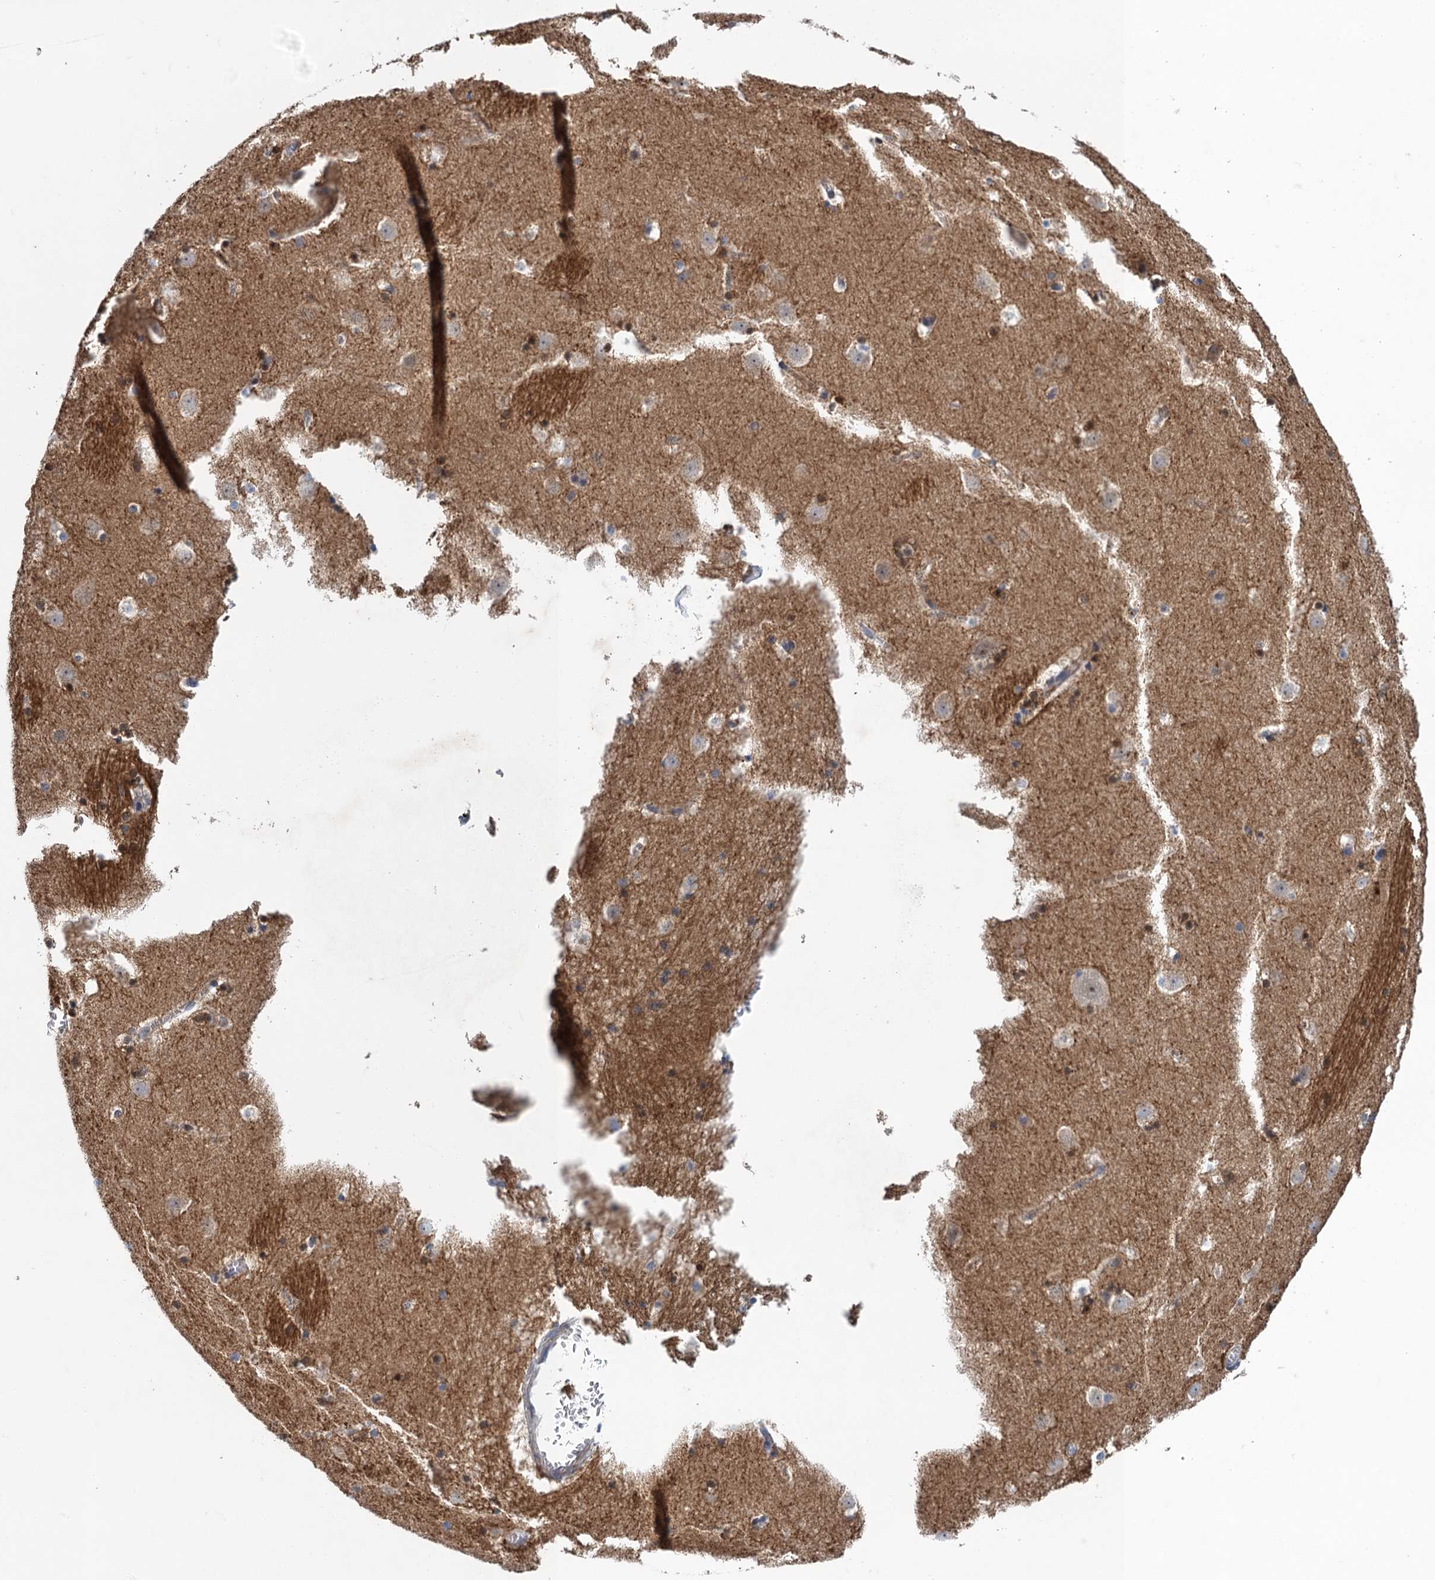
{"staining": {"intensity": "moderate", "quantity": "<25%", "location": "cytoplasmic/membranous,nuclear"}, "tissue": "caudate", "cell_type": "Glial cells", "image_type": "normal", "snomed": [{"axis": "morphology", "description": "Normal tissue, NOS"}, {"axis": "topography", "description": "Lateral ventricle wall"}], "caption": "Normal caudate demonstrates moderate cytoplasmic/membranous,nuclear positivity in about <25% of glial cells.", "gene": "MDM1", "patient": {"sex": "male", "age": 45}}